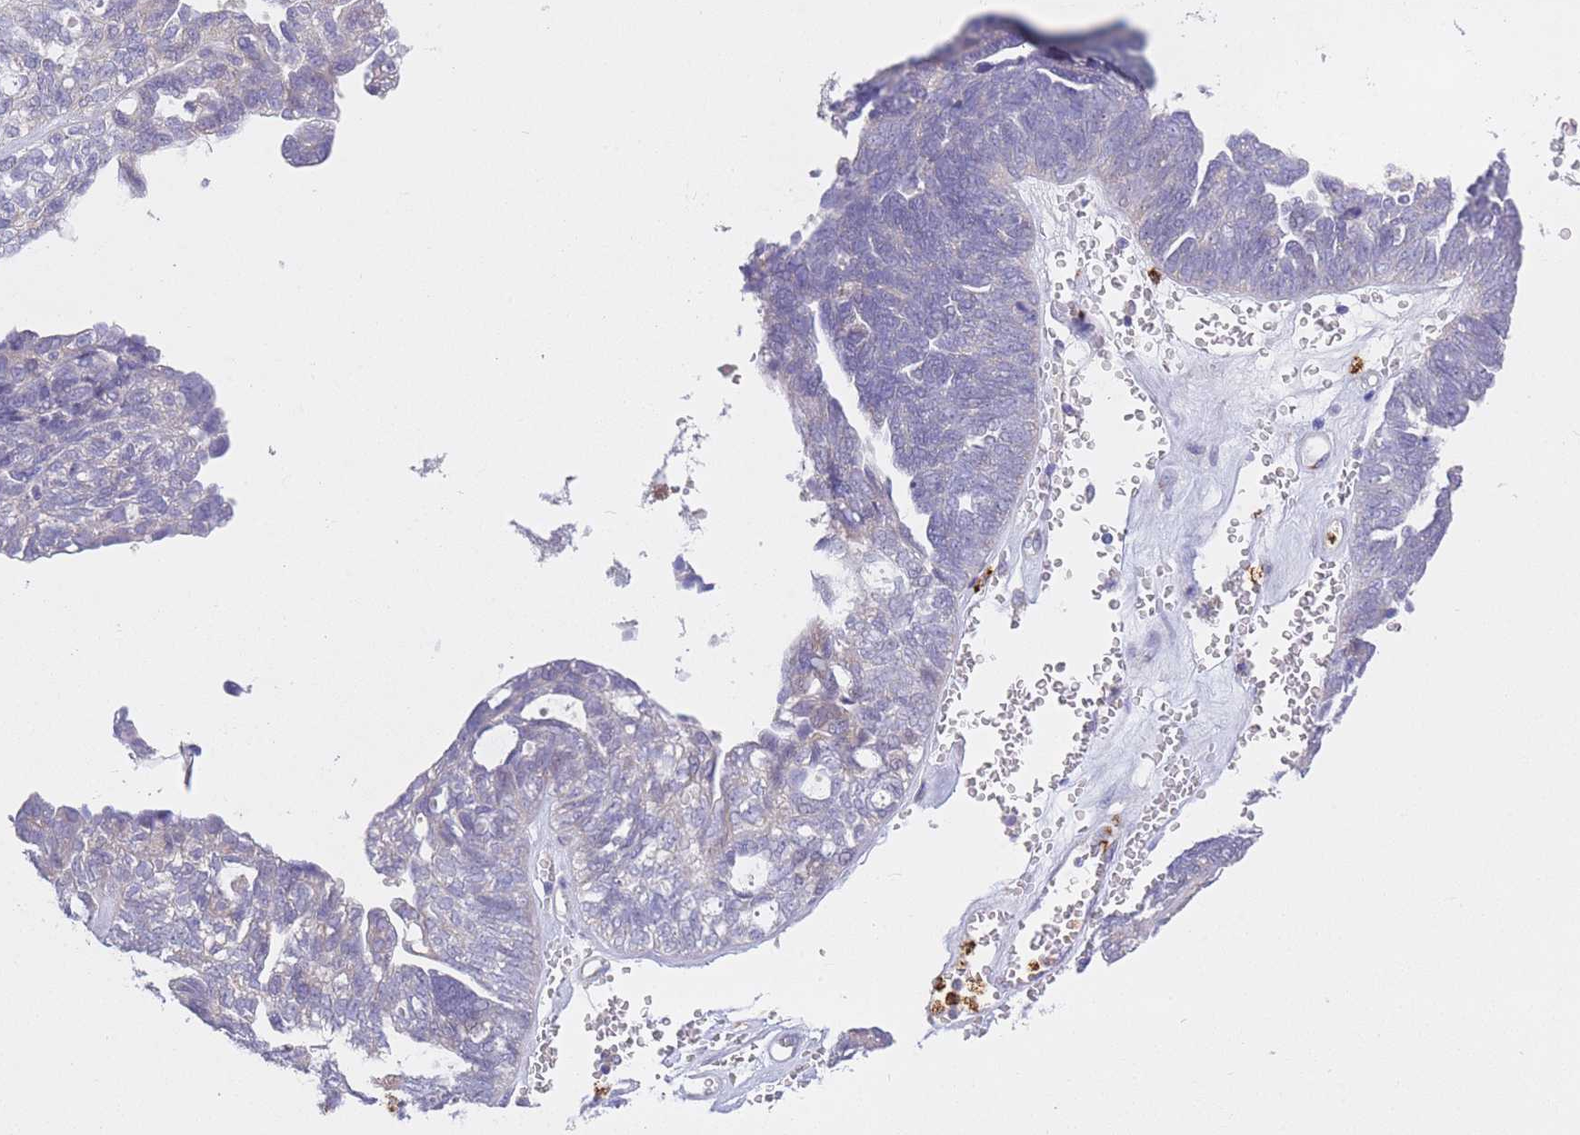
{"staining": {"intensity": "negative", "quantity": "none", "location": "none"}, "tissue": "ovarian cancer", "cell_type": "Tumor cells", "image_type": "cancer", "snomed": [{"axis": "morphology", "description": "Cystadenocarcinoma, serous, NOS"}, {"axis": "topography", "description": "Ovary"}], "caption": "Ovarian cancer stained for a protein using IHC demonstrates no expression tumor cells.", "gene": "CENPM", "patient": {"sex": "female", "age": 79}}